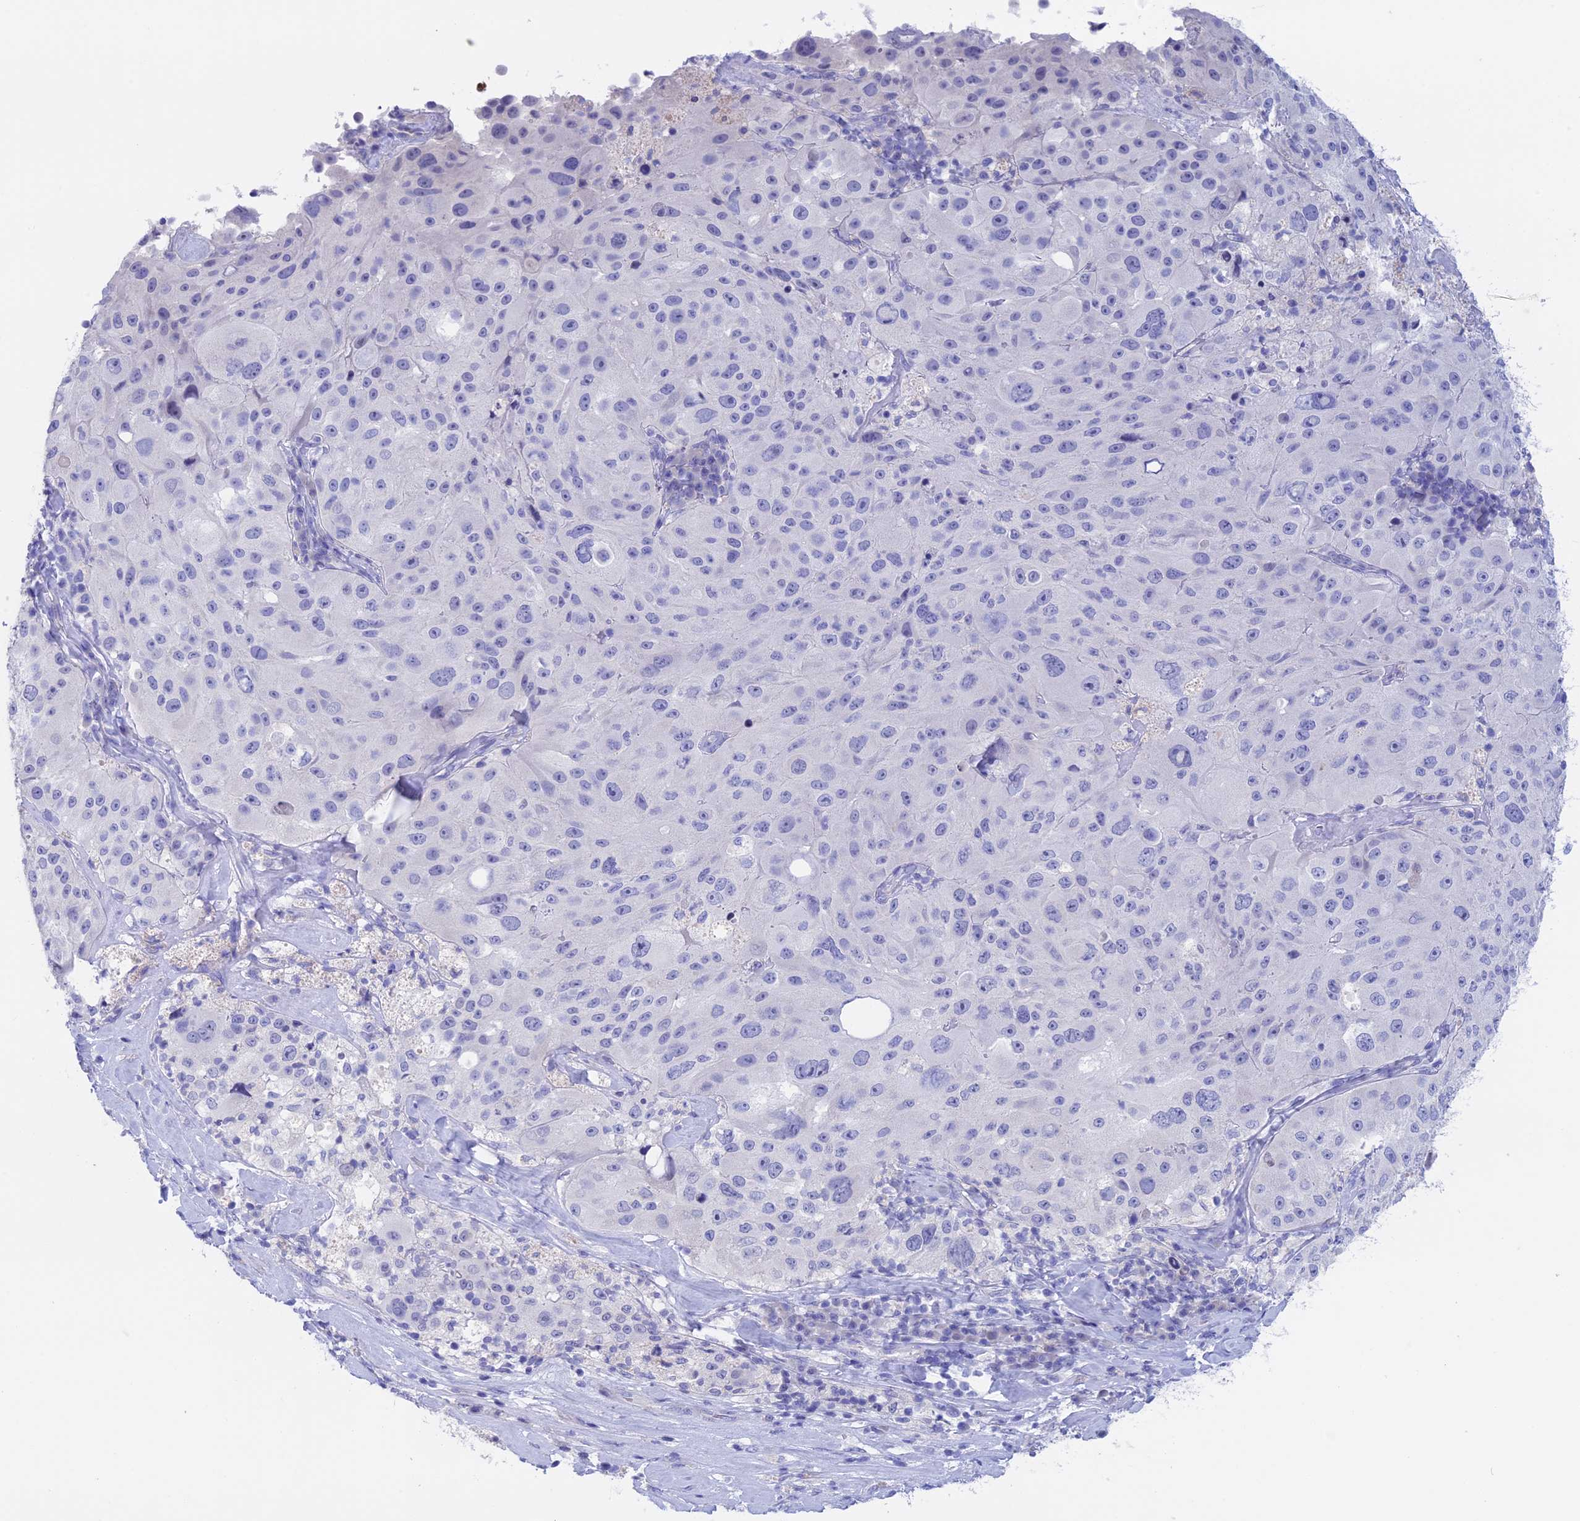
{"staining": {"intensity": "negative", "quantity": "none", "location": "none"}, "tissue": "melanoma", "cell_type": "Tumor cells", "image_type": "cancer", "snomed": [{"axis": "morphology", "description": "Malignant melanoma, Metastatic site"}, {"axis": "topography", "description": "Lymph node"}], "caption": "A photomicrograph of melanoma stained for a protein displays no brown staining in tumor cells. (Stains: DAB IHC with hematoxylin counter stain, Microscopy: brightfield microscopy at high magnification).", "gene": "BTBD19", "patient": {"sex": "male", "age": 62}}